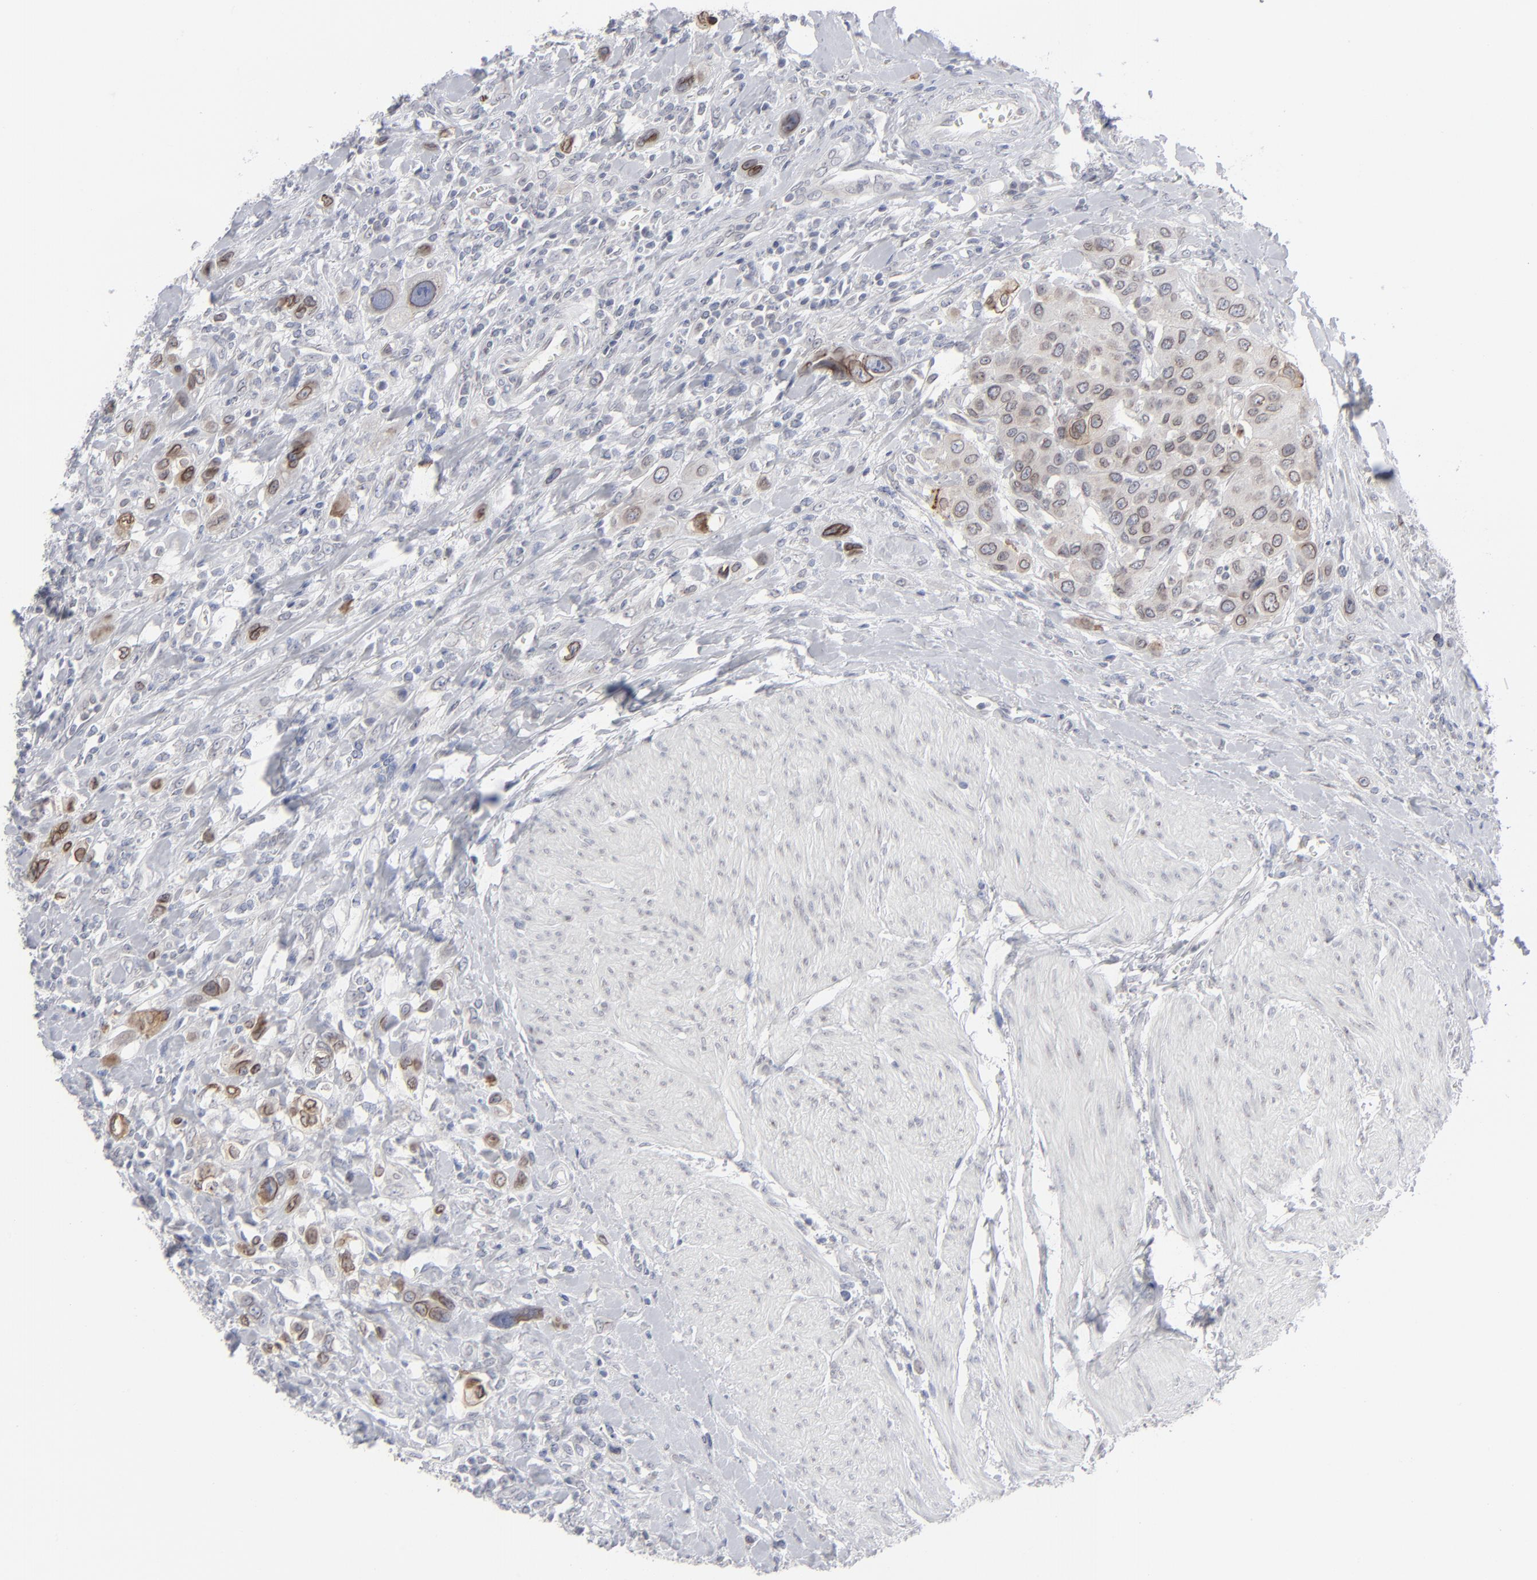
{"staining": {"intensity": "strong", "quantity": "25%-75%", "location": "cytoplasmic/membranous,nuclear"}, "tissue": "urothelial cancer", "cell_type": "Tumor cells", "image_type": "cancer", "snomed": [{"axis": "morphology", "description": "Urothelial carcinoma, High grade"}, {"axis": "topography", "description": "Urinary bladder"}], "caption": "The image displays immunohistochemical staining of high-grade urothelial carcinoma. There is strong cytoplasmic/membranous and nuclear expression is appreciated in about 25%-75% of tumor cells.", "gene": "NUP88", "patient": {"sex": "male", "age": 50}}